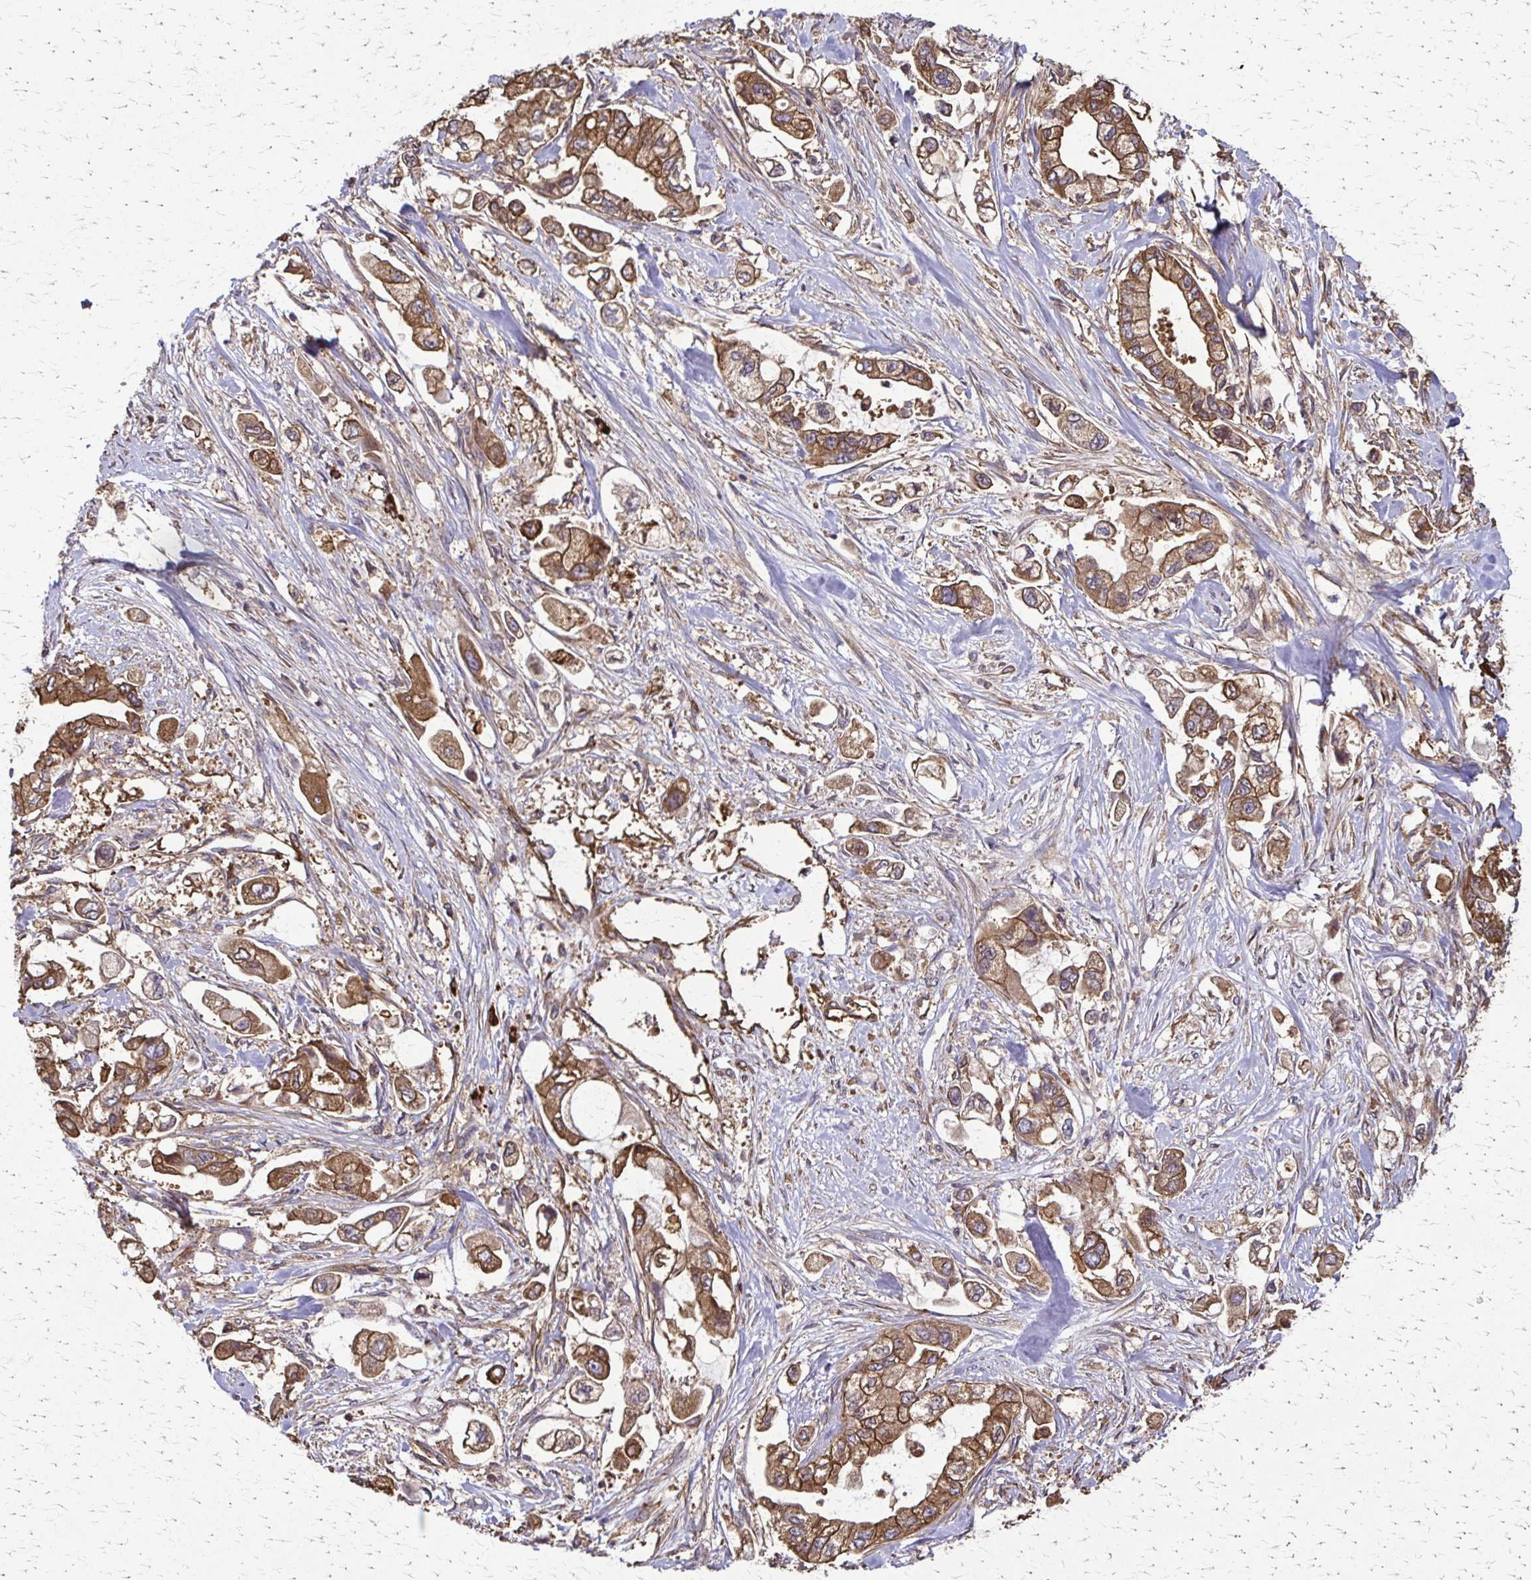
{"staining": {"intensity": "moderate", "quantity": ">75%", "location": "cytoplasmic/membranous"}, "tissue": "stomach cancer", "cell_type": "Tumor cells", "image_type": "cancer", "snomed": [{"axis": "morphology", "description": "Adenocarcinoma, NOS"}, {"axis": "topography", "description": "Stomach"}], "caption": "Immunohistochemical staining of human stomach cancer demonstrates medium levels of moderate cytoplasmic/membranous protein positivity in about >75% of tumor cells.", "gene": "EEF2", "patient": {"sex": "male", "age": 62}}